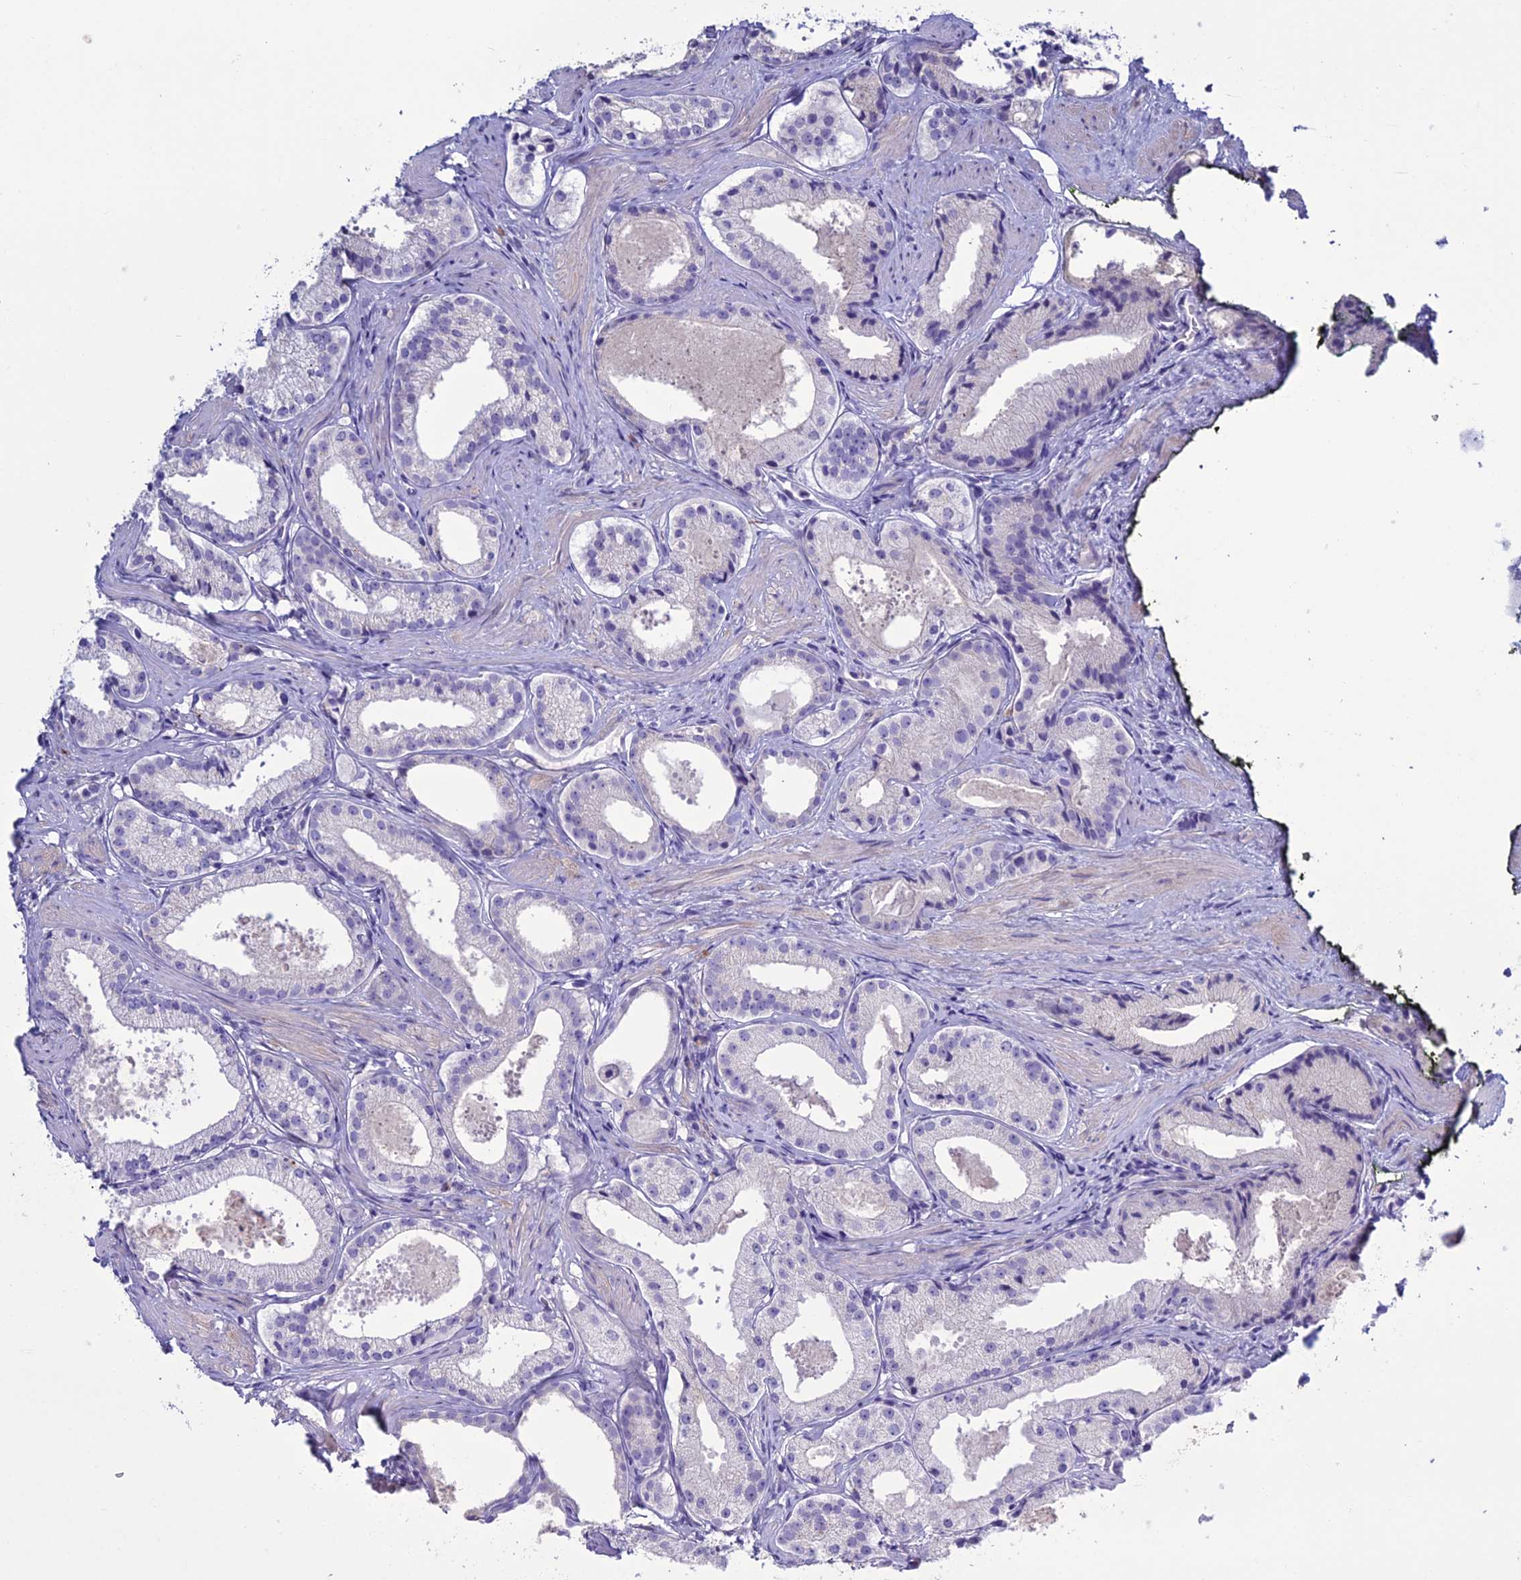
{"staining": {"intensity": "negative", "quantity": "none", "location": "none"}, "tissue": "prostate cancer", "cell_type": "Tumor cells", "image_type": "cancer", "snomed": [{"axis": "morphology", "description": "Adenocarcinoma, Low grade"}, {"axis": "topography", "description": "Prostate"}], "caption": "Adenocarcinoma (low-grade) (prostate) stained for a protein using immunohistochemistry exhibits no staining tumor cells.", "gene": "CLEC2L", "patient": {"sex": "male", "age": 57}}